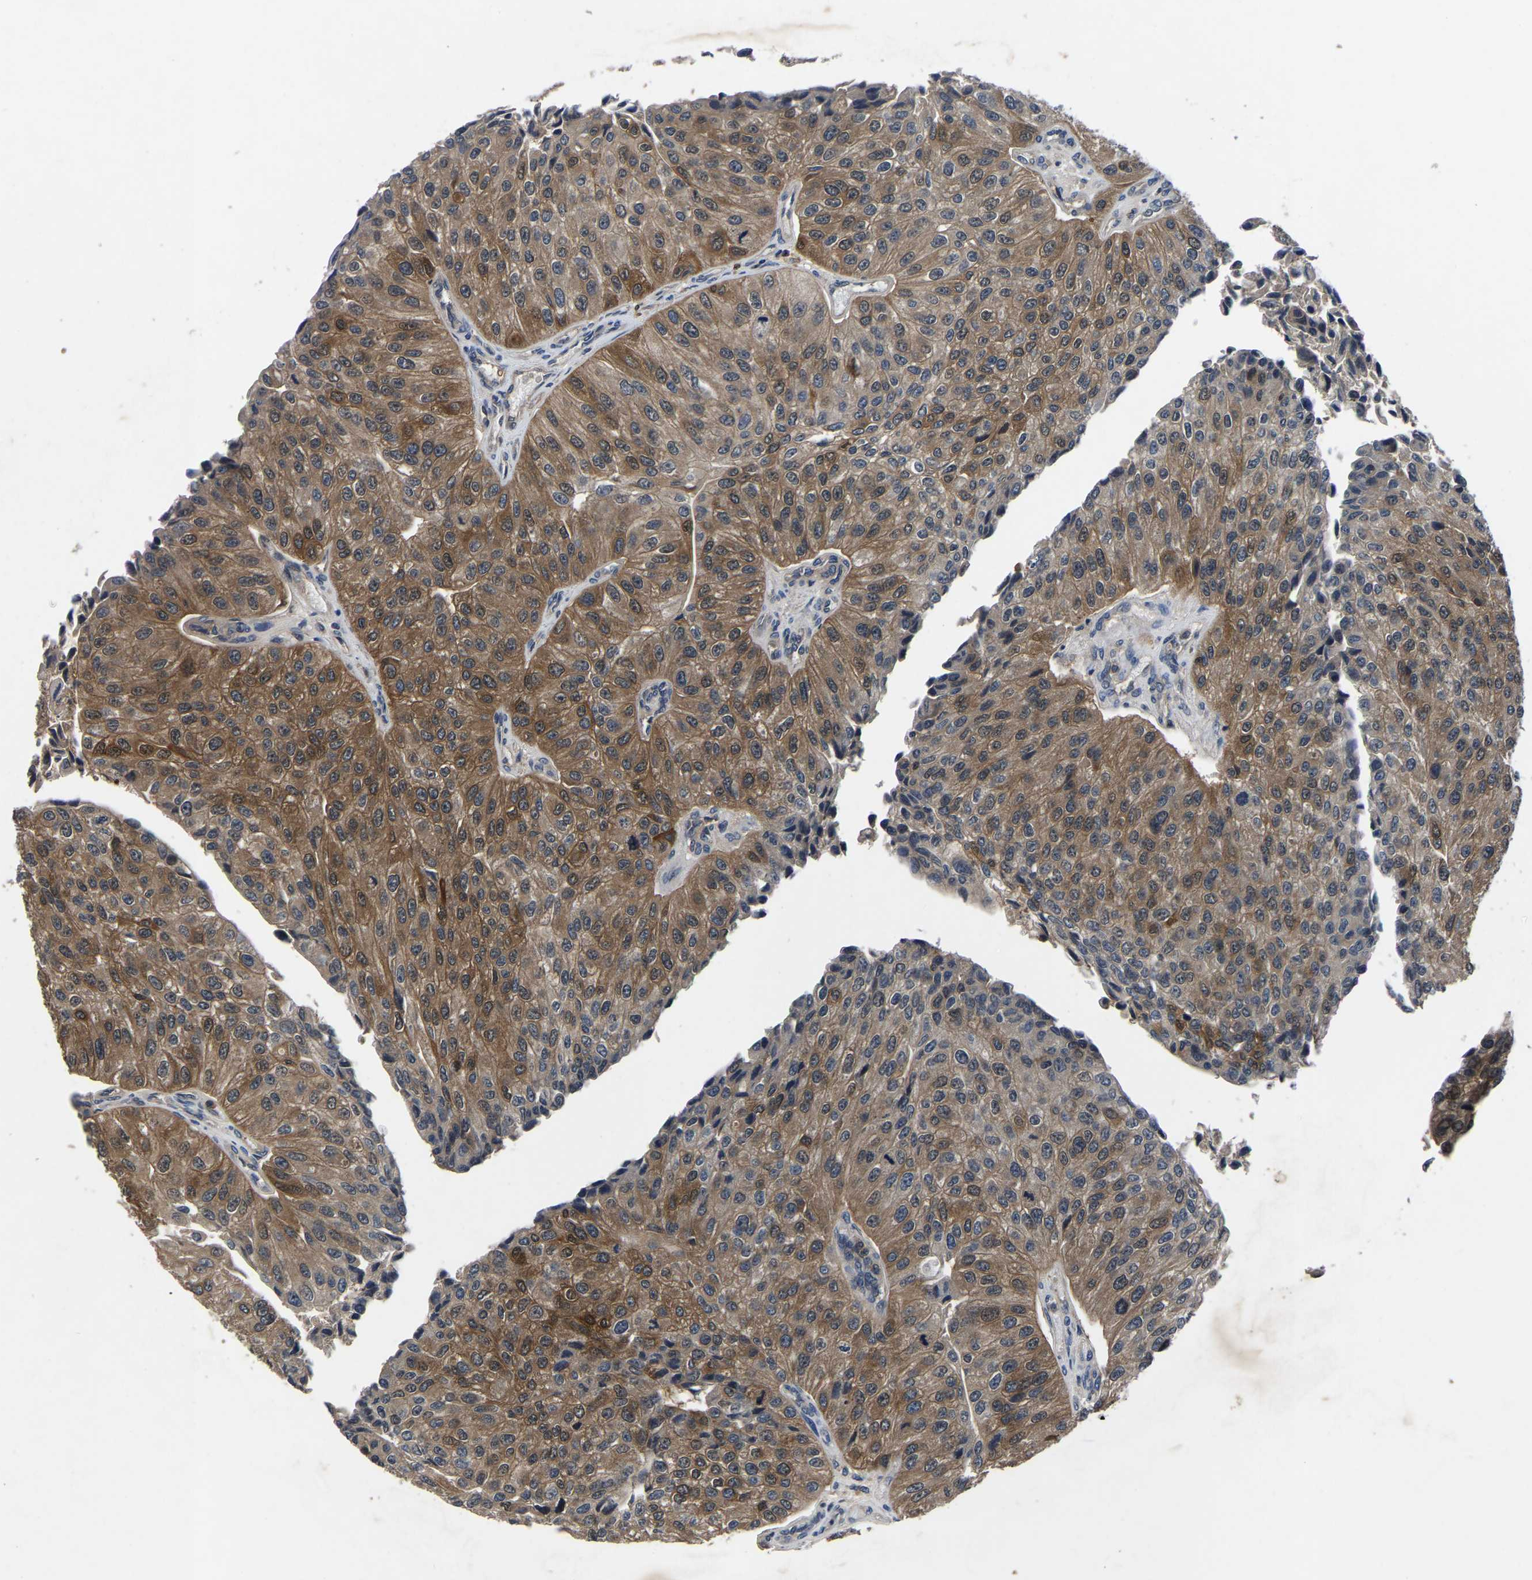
{"staining": {"intensity": "moderate", "quantity": ">75%", "location": "cytoplasmic/membranous"}, "tissue": "urothelial cancer", "cell_type": "Tumor cells", "image_type": "cancer", "snomed": [{"axis": "morphology", "description": "Urothelial carcinoma, High grade"}, {"axis": "topography", "description": "Kidney"}, {"axis": "topography", "description": "Urinary bladder"}], "caption": "Immunohistochemistry (IHC) (DAB) staining of urothelial cancer reveals moderate cytoplasmic/membranous protein positivity in about >75% of tumor cells. (DAB IHC, brown staining for protein, blue staining for nuclei).", "gene": "FGD5", "patient": {"sex": "male", "age": 77}}